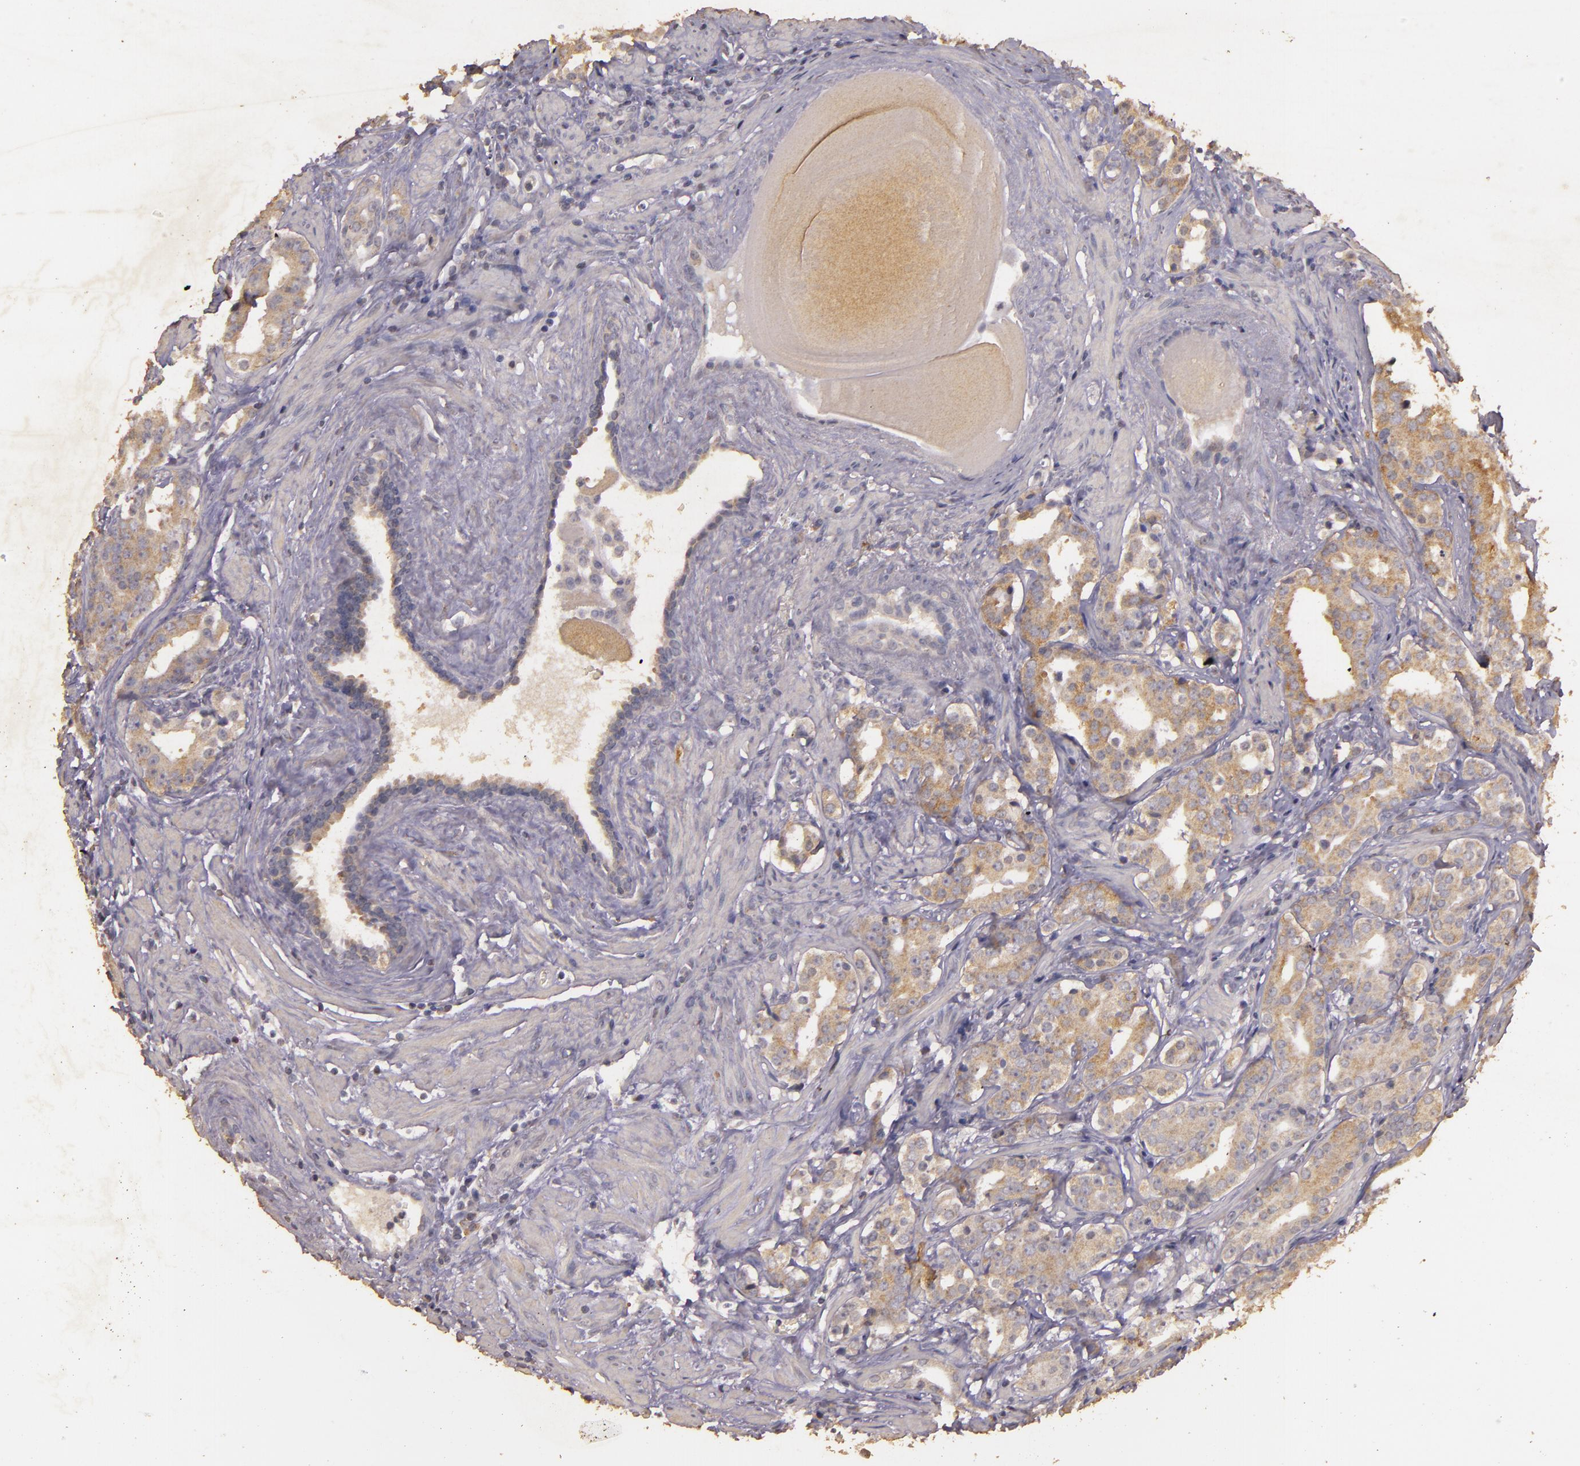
{"staining": {"intensity": "moderate", "quantity": "25%-75%", "location": "cytoplasmic/membranous"}, "tissue": "prostate cancer", "cell_type": "Tumor cells", "image_type": "cancer", "snomed": [{"axis": "morphology", "description": "Adenocarcinoma, Low grade"}, {"axis": "topography", "description": "Prostate"}], "caption": "DAB (3,3'-diaminobenzidine) immunohistochemical staining of prostate adenocarcinoma (low-grade) exhibits moderate cytoplasmic/membranous protein expression in about 25%-75% of tumor cells. (Brightfield microscopy of DAB IHC at high magnification).", "gene": "BCL2L13", "patient": {"sex": "male", "age": 59}}